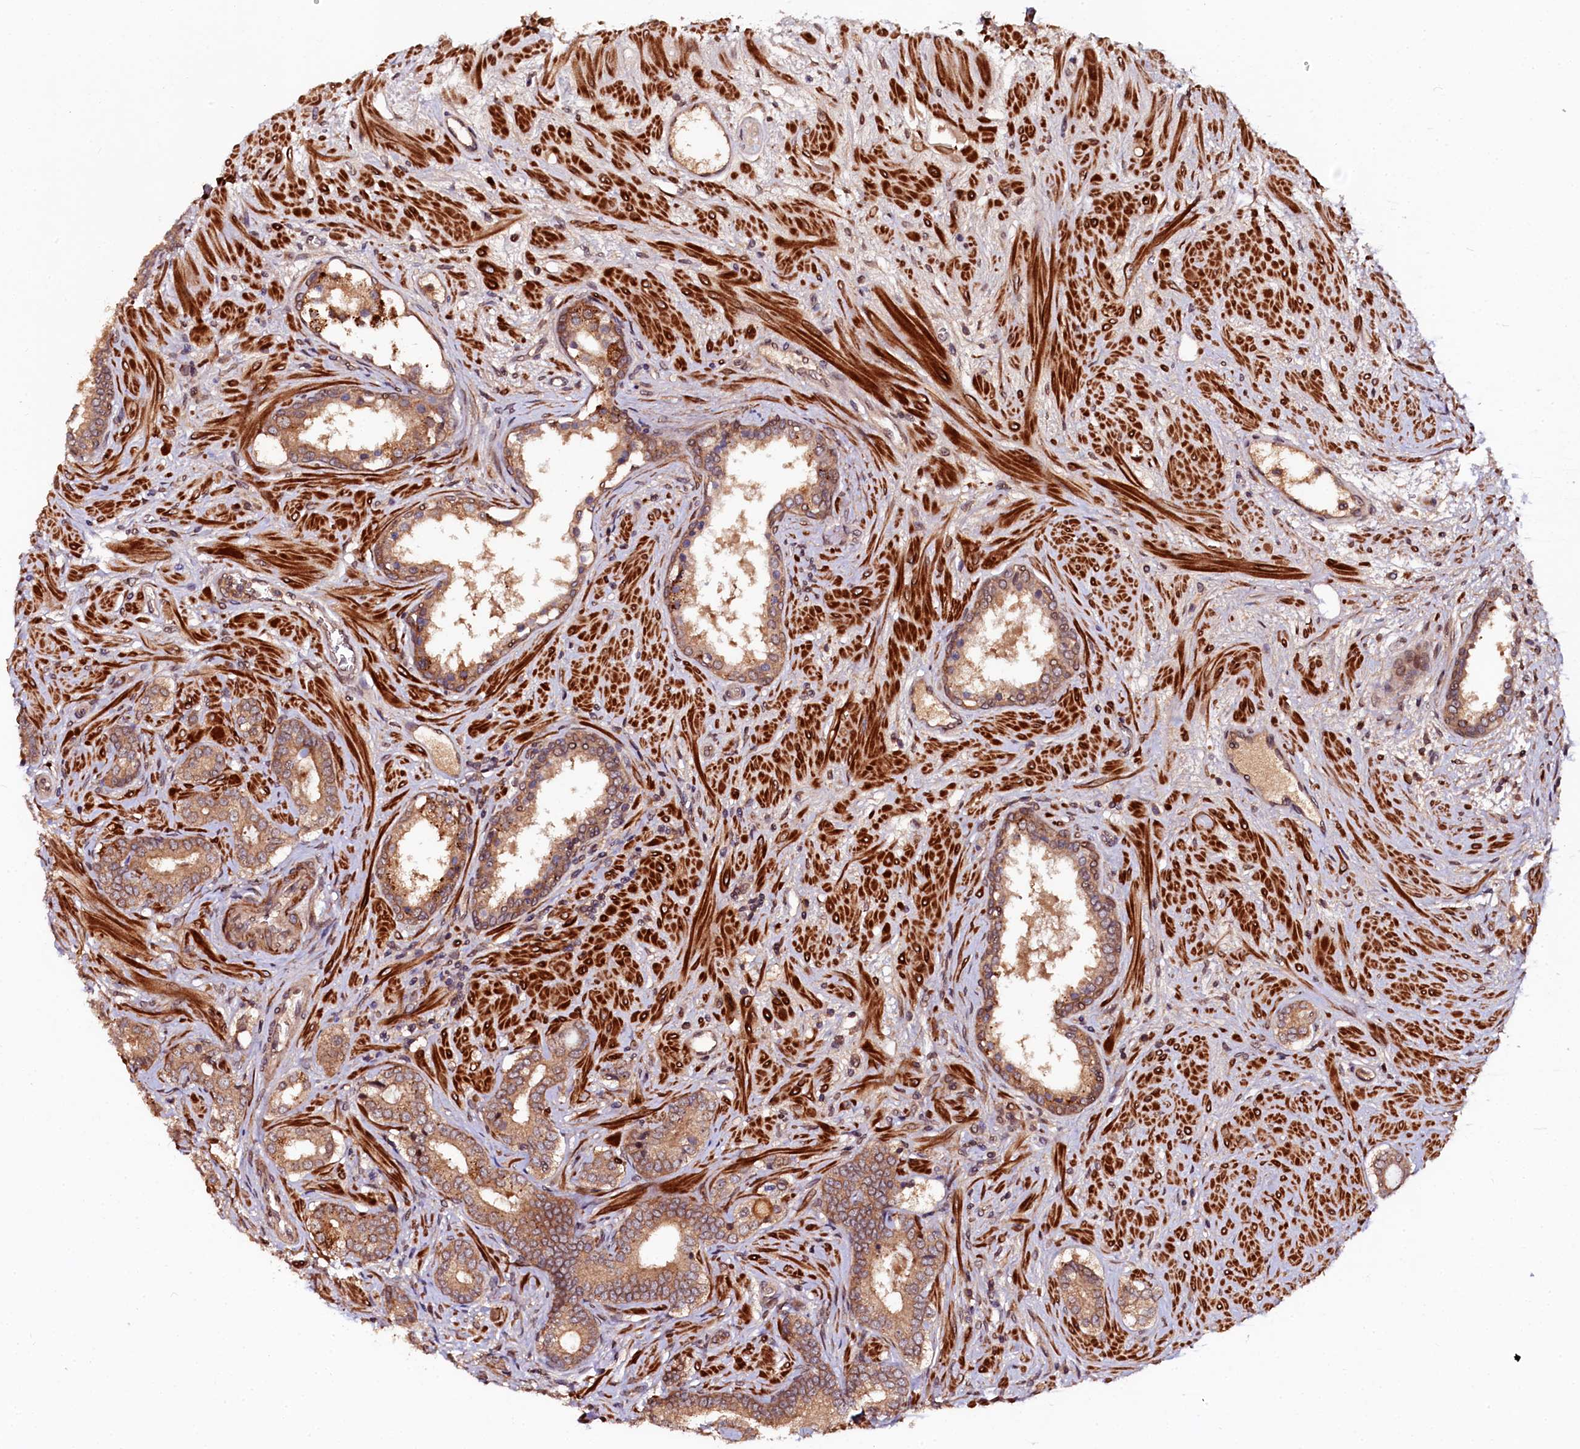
{"staining": {"intensity": "moderate", "quantity": ">75%", "location": "cytoplasmic/membranous"}, "tissue": "prostate cancer", "cell_type": "Tumor cells", "image_type": "cancer", "snomed": [{"axis": "morphology", "description": "Adenocarcinoma, High grade"}, {"axis": "topography", "description": "Prostate"}], "caption": "Prostate high-grade adenocarcinoma was stained to show a protein in brown. There is medium levels of moderate cytoplasmic/membranous staining in about >75% of tumor cells.", "gene": "N4BP1", "patient": {"sex": "male", "age": 64}}